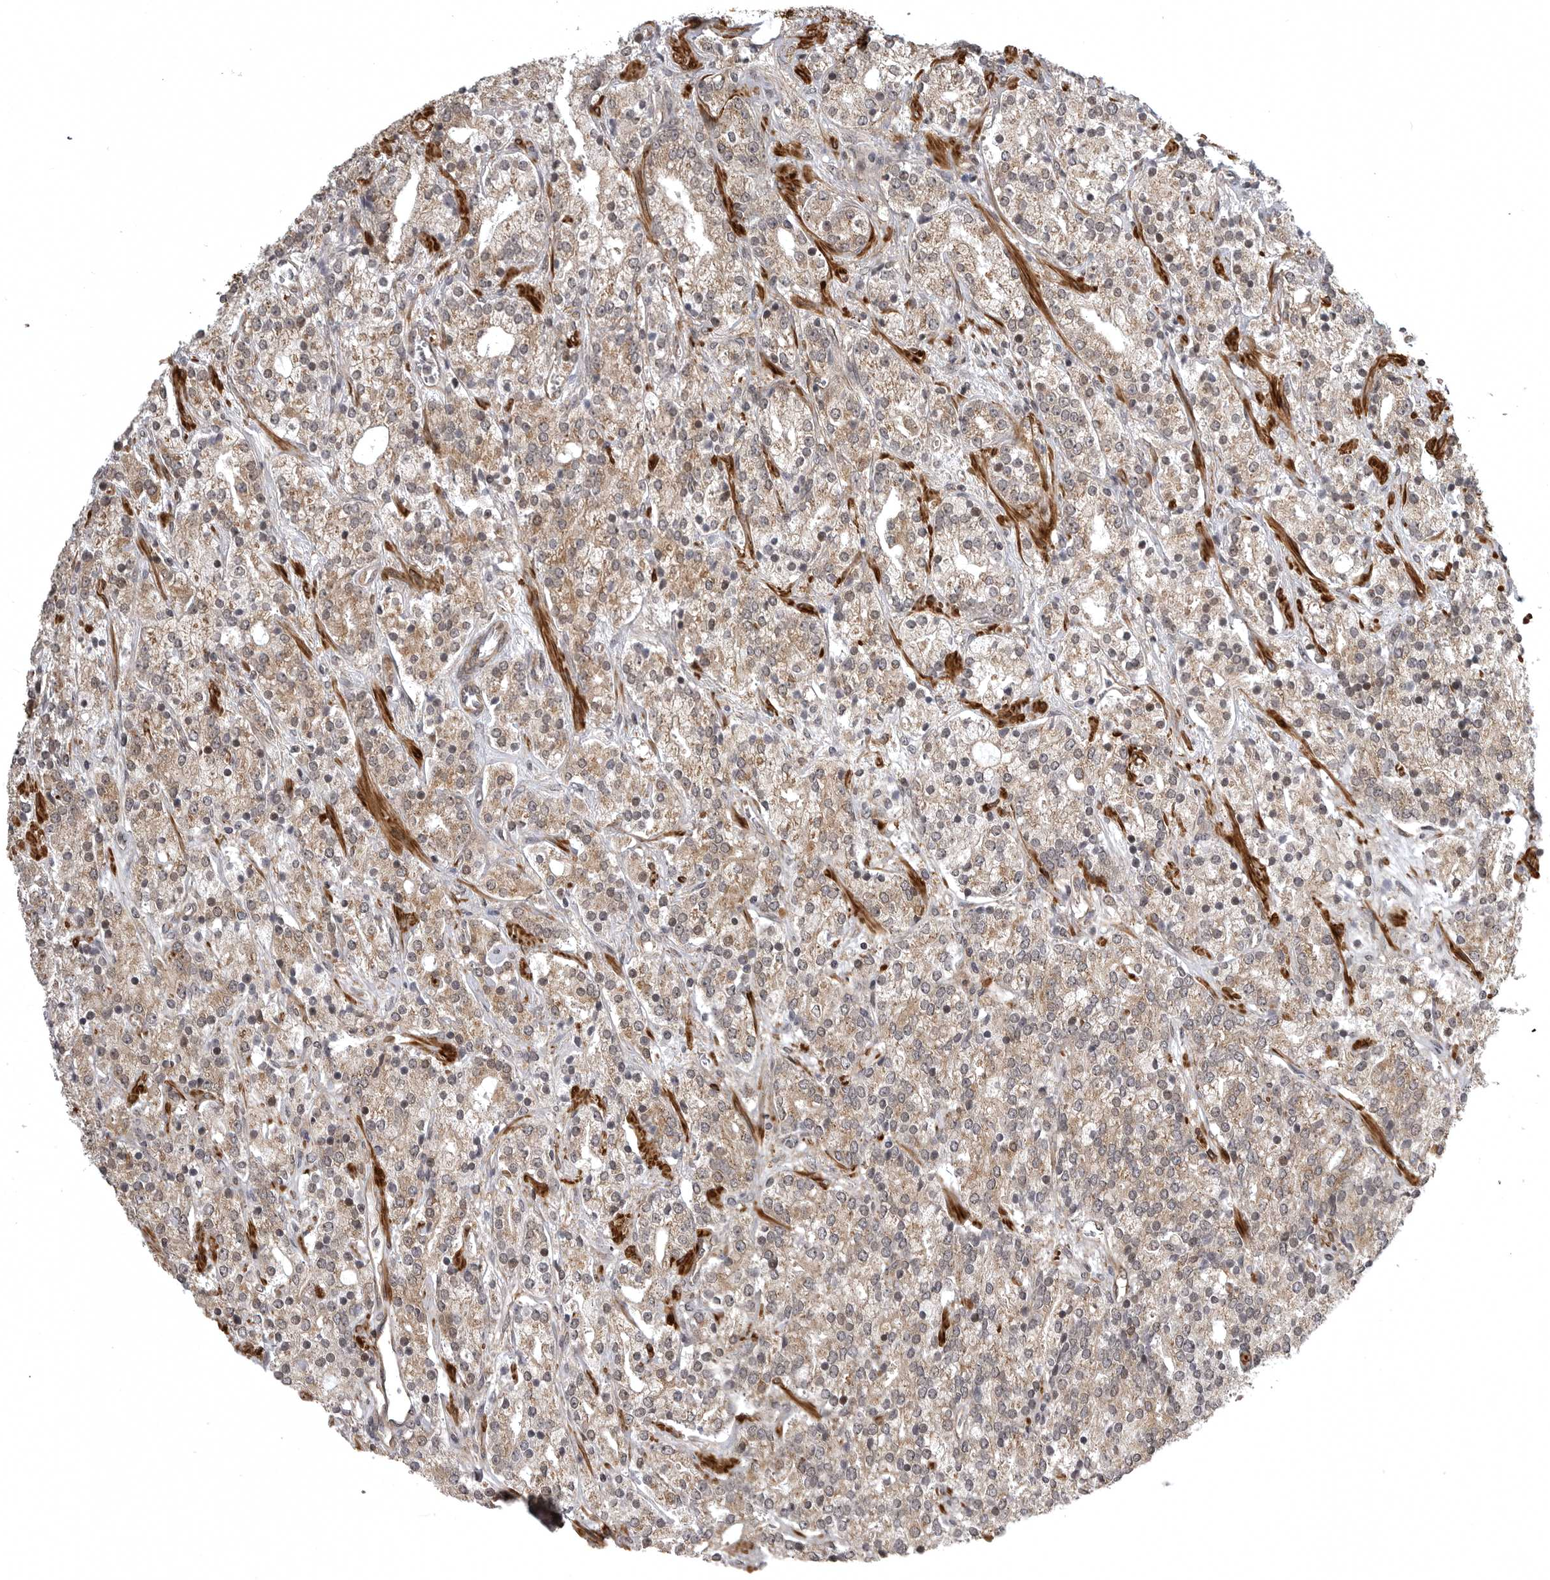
{"staining": {"intensity": "moderate", "quantity": ">75%", "location": "cytoplasmic/membranous"}, "tissue": "prostate cancer", "cell_type": "Tumor cells", "image_type": "cancer", "snomed": [{"axis": "morphology", "description": "Adenocarcinoma, High grade"}, {"axis": "topography", "description": "Prostate"}], "caption": "A photomicrograph of human adenocarcinoma (high-grade) (prostate) stained for a protein reveals moderate cytoplasmic/membranous brown staining in tumor cells.", "gene": "SNX16", "patient": {"sex": "male", "age": 71}}